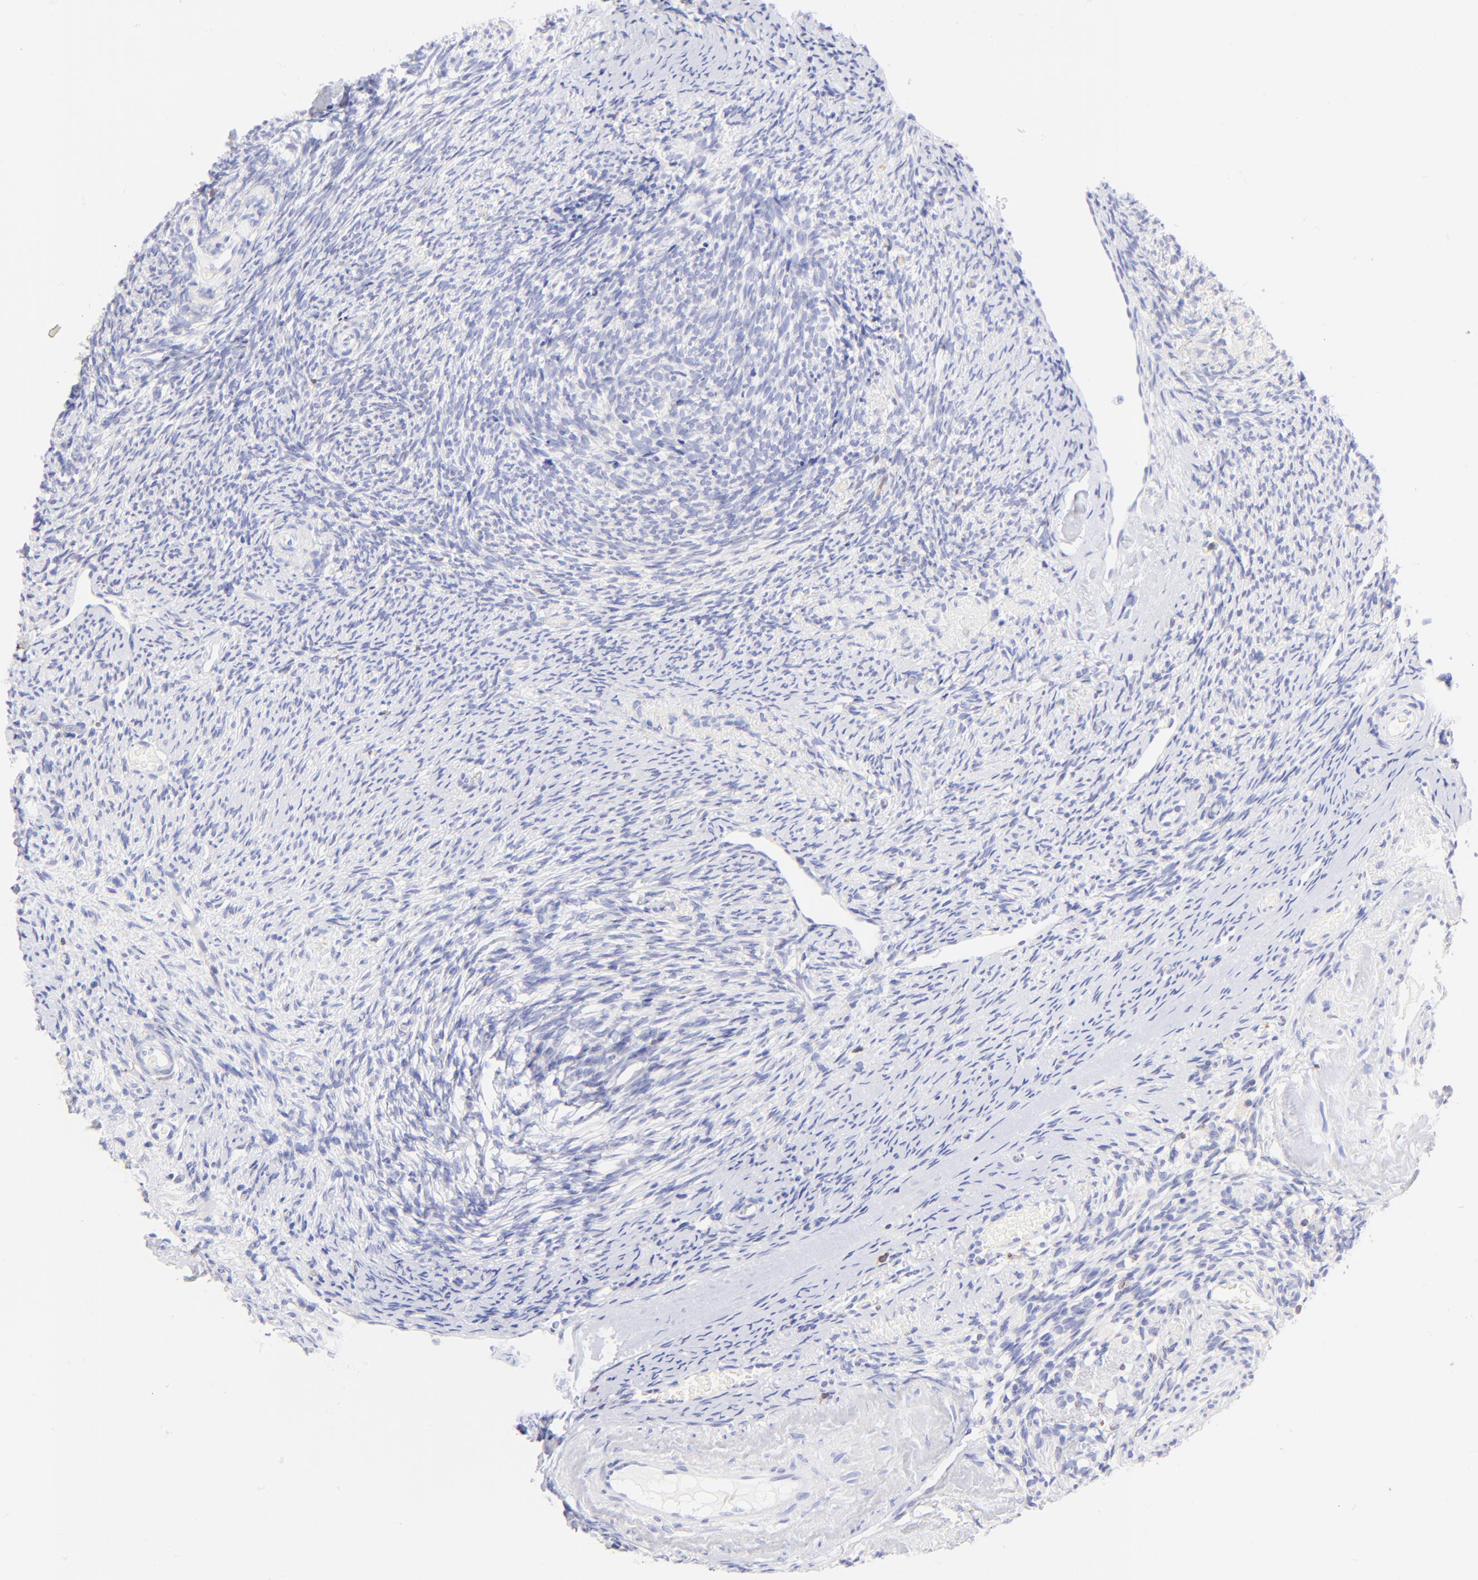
{"staining": {"intensity": "negative", "quantity": "none", "location": "none"}, "tissue": "ovary", "cell_type": "Ovarian stroma cells", "image_type": "normal", "snomed": [{"axis": "morphology", "description": "Normal tissue, NOS"}, {"axis": "topography", "description": "Ovary"}], "caption": "Immunohistochemical staining of normal human ovary shows no significant positivity in ovarian stroma cells. Nuclei are stained in blue.", "gene": "IRAG2", "patient": {"sex": "female", "age": 60}}